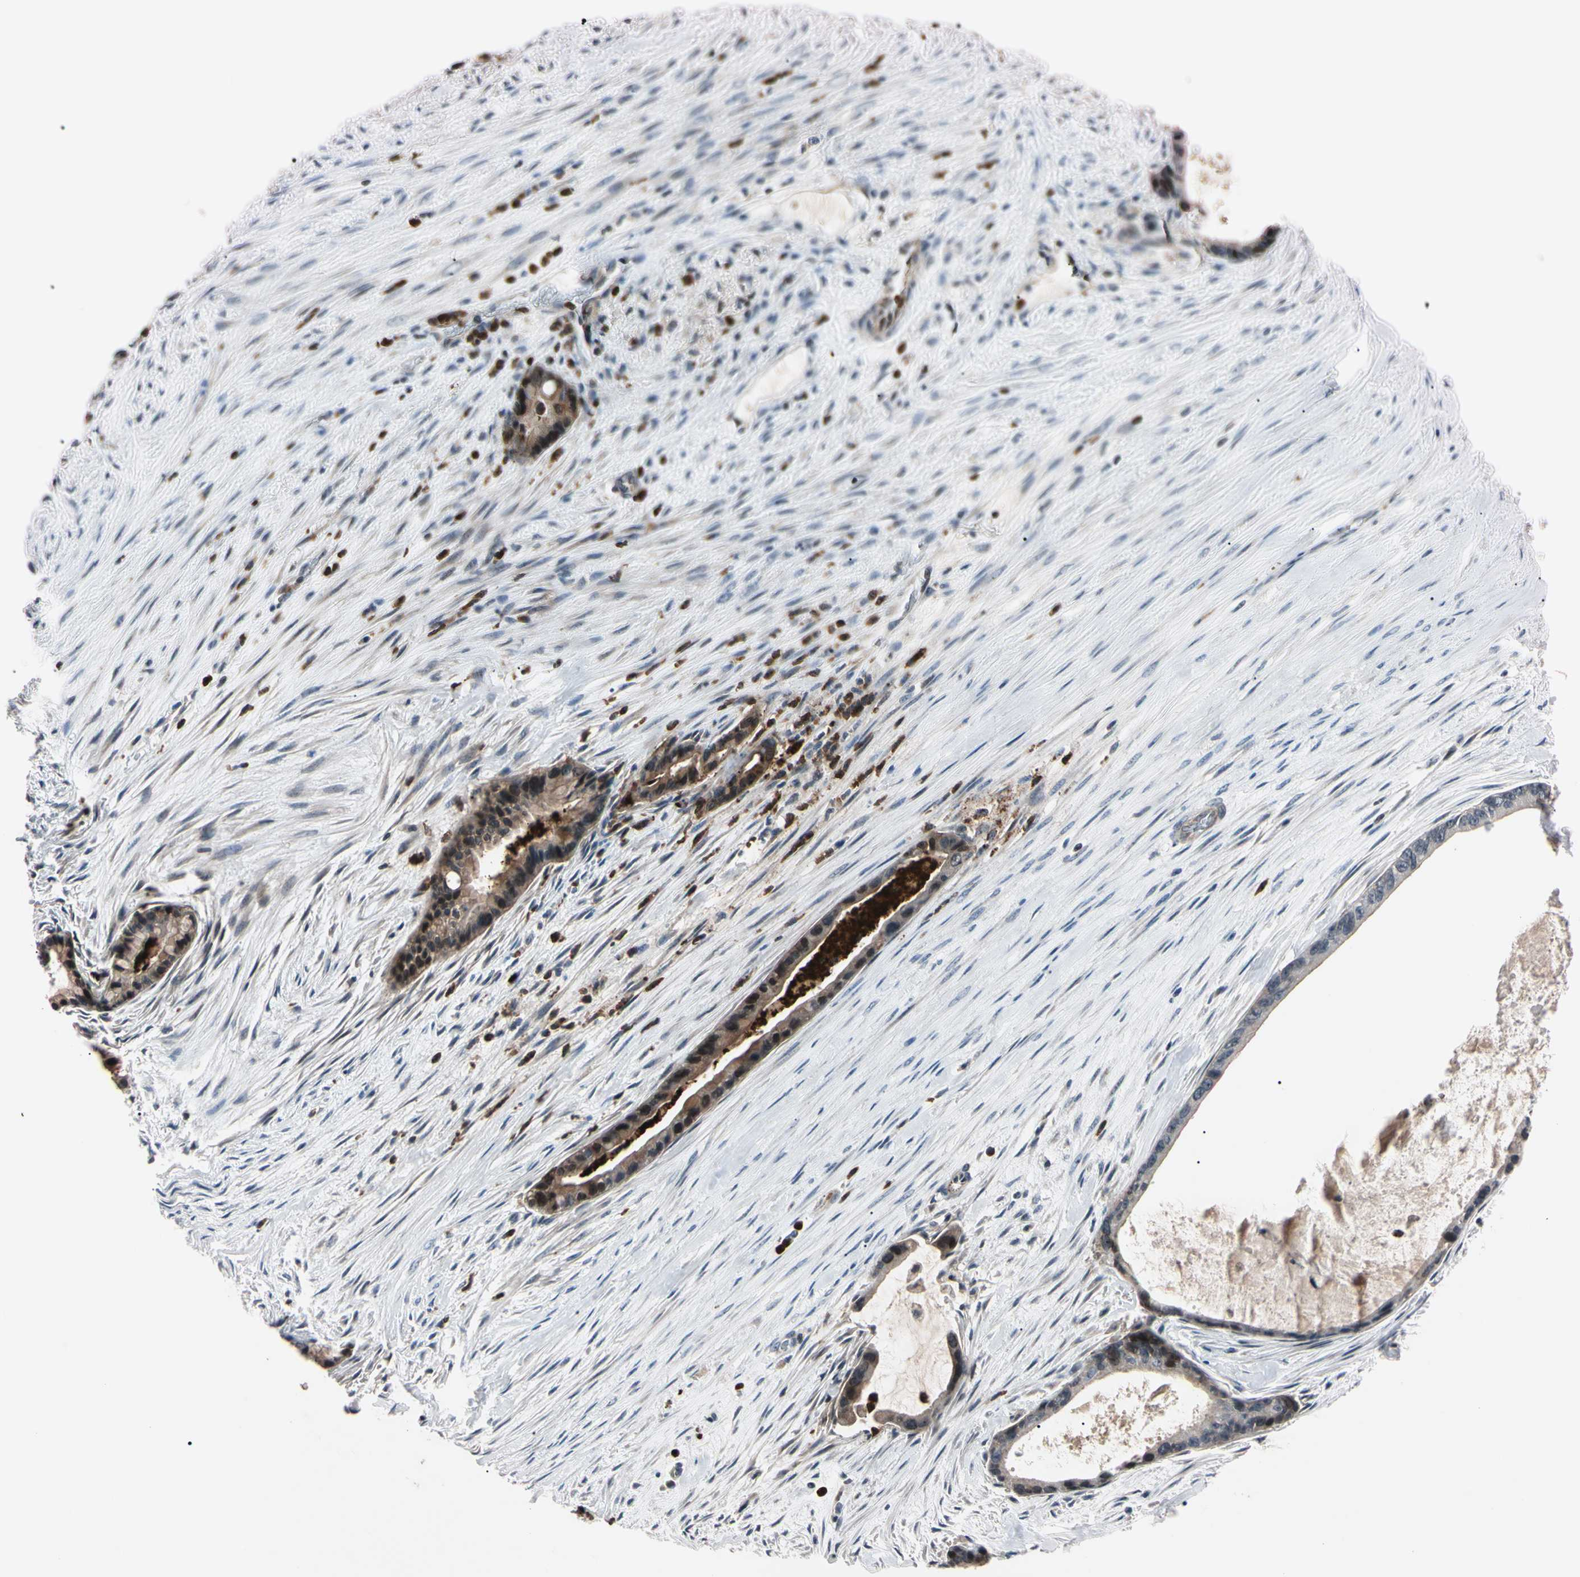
{"staining": {"intensity": "strong", "quantity": "<25%", "location": "cytoplasmic/membranous,nuclear"}, "tissue": "liver cancer", "cell_type": "Tumor cells", "image_type": "cancer", "snomed": [{"axis": "morphology", "description": "Cholangiocarcinoma"}, {"axis": "topography", "description": "Liver"}], "caption": "Tumor cells reveal medium levels of strong cytoplasmic/membranous and nuclear staining in about <25% of cells in liver cholangiocarcinoma.", "gene": "TRAF5", "patient": {"sex": "female", "age": 55}}